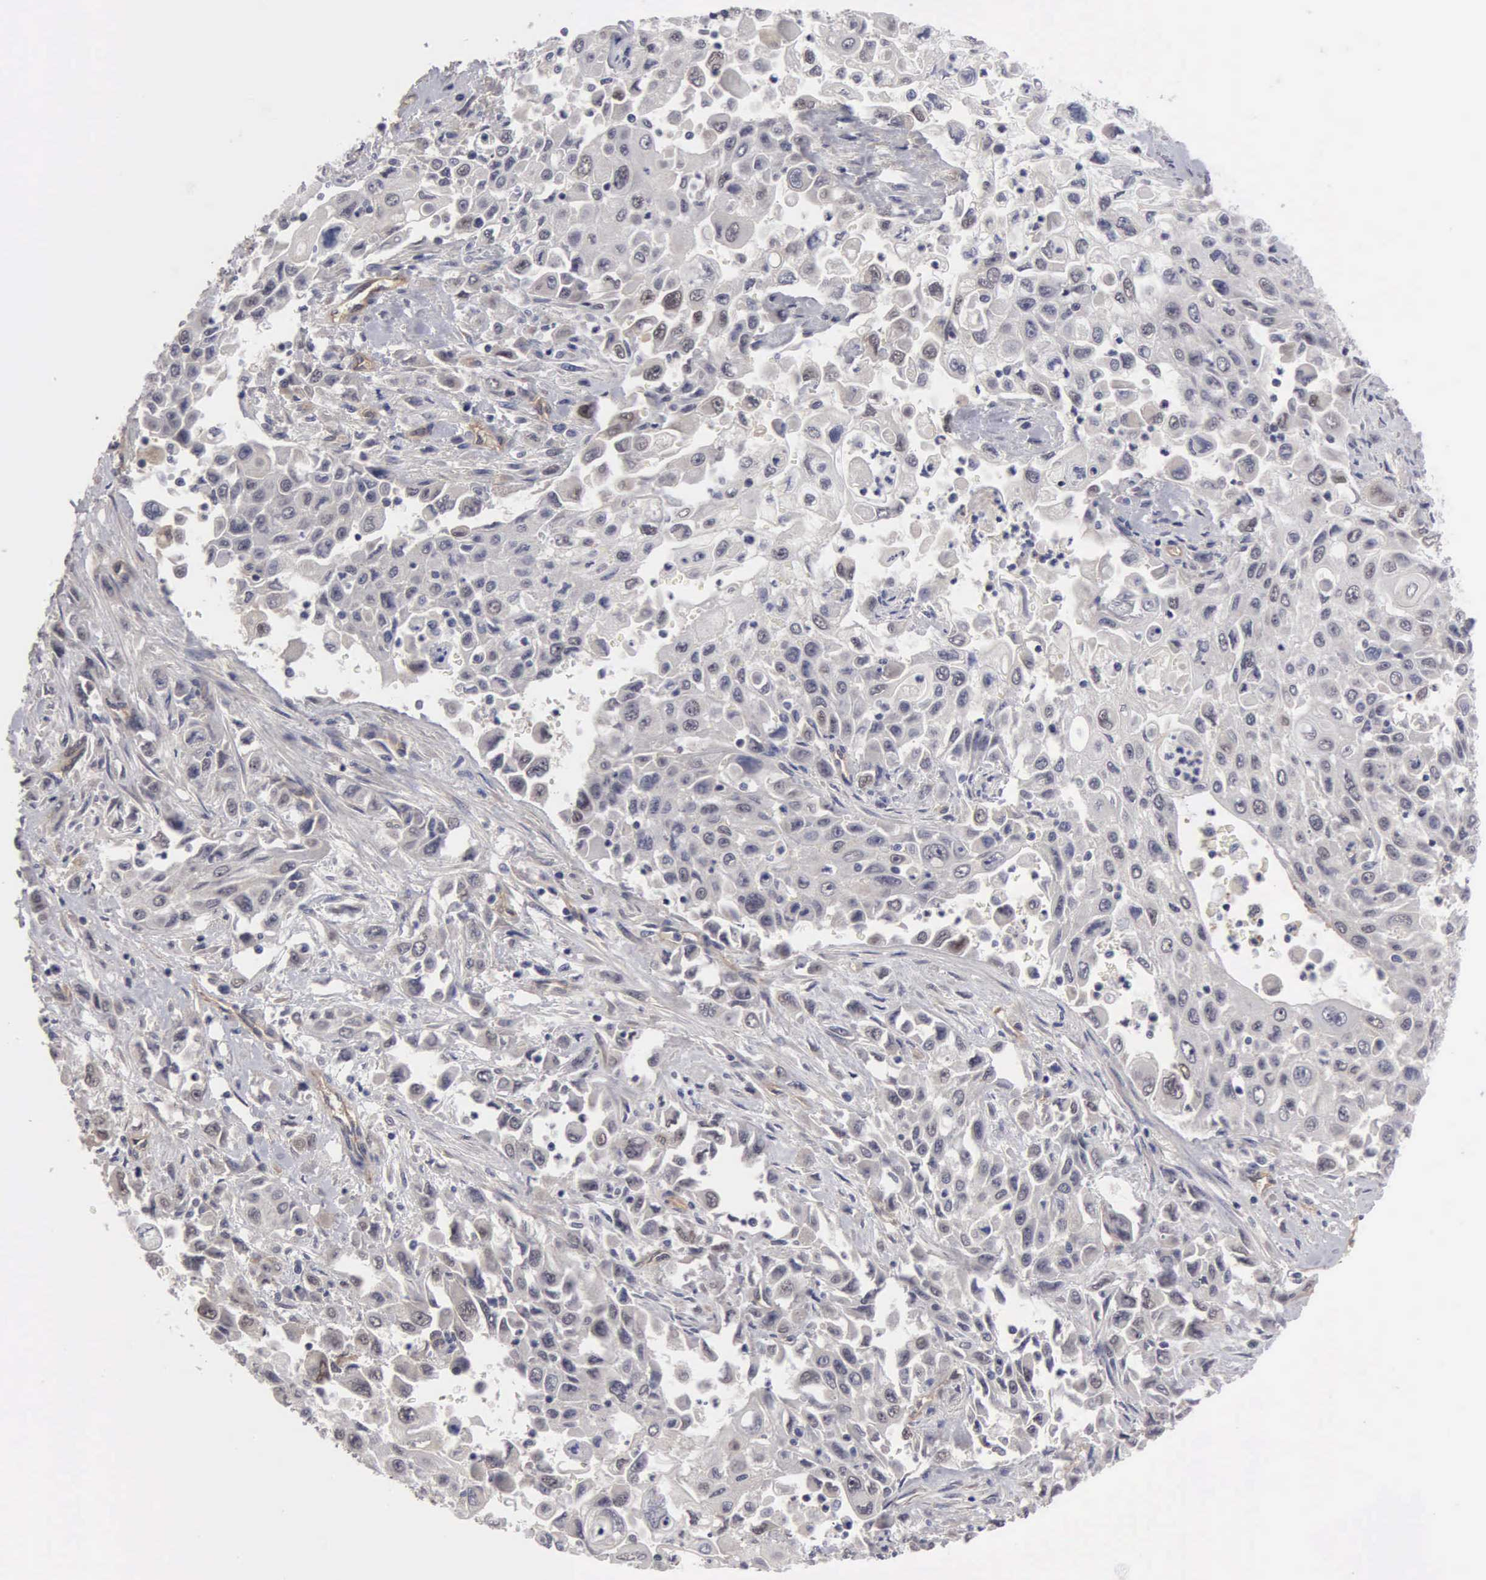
{"staining": {"intensity": "negative", "quantity": "none", "location": "none"}, "tissue": "pancreatic cancer", "cell_type": "Tumor cells", "image_type": "cancer", "snomed": [{"axis": "morphology", "description": "Adenocarcinoma, NOS"}, {"axis": "topography", "description": "Pancreas"}], "caption": "Adenocarcinoma (pancreatic) was stained to show a protein in brown. There is no significant positivity in tumor cells.", "gene": "ZBTB33", "patient": {"sex": "male", "age": 70}}